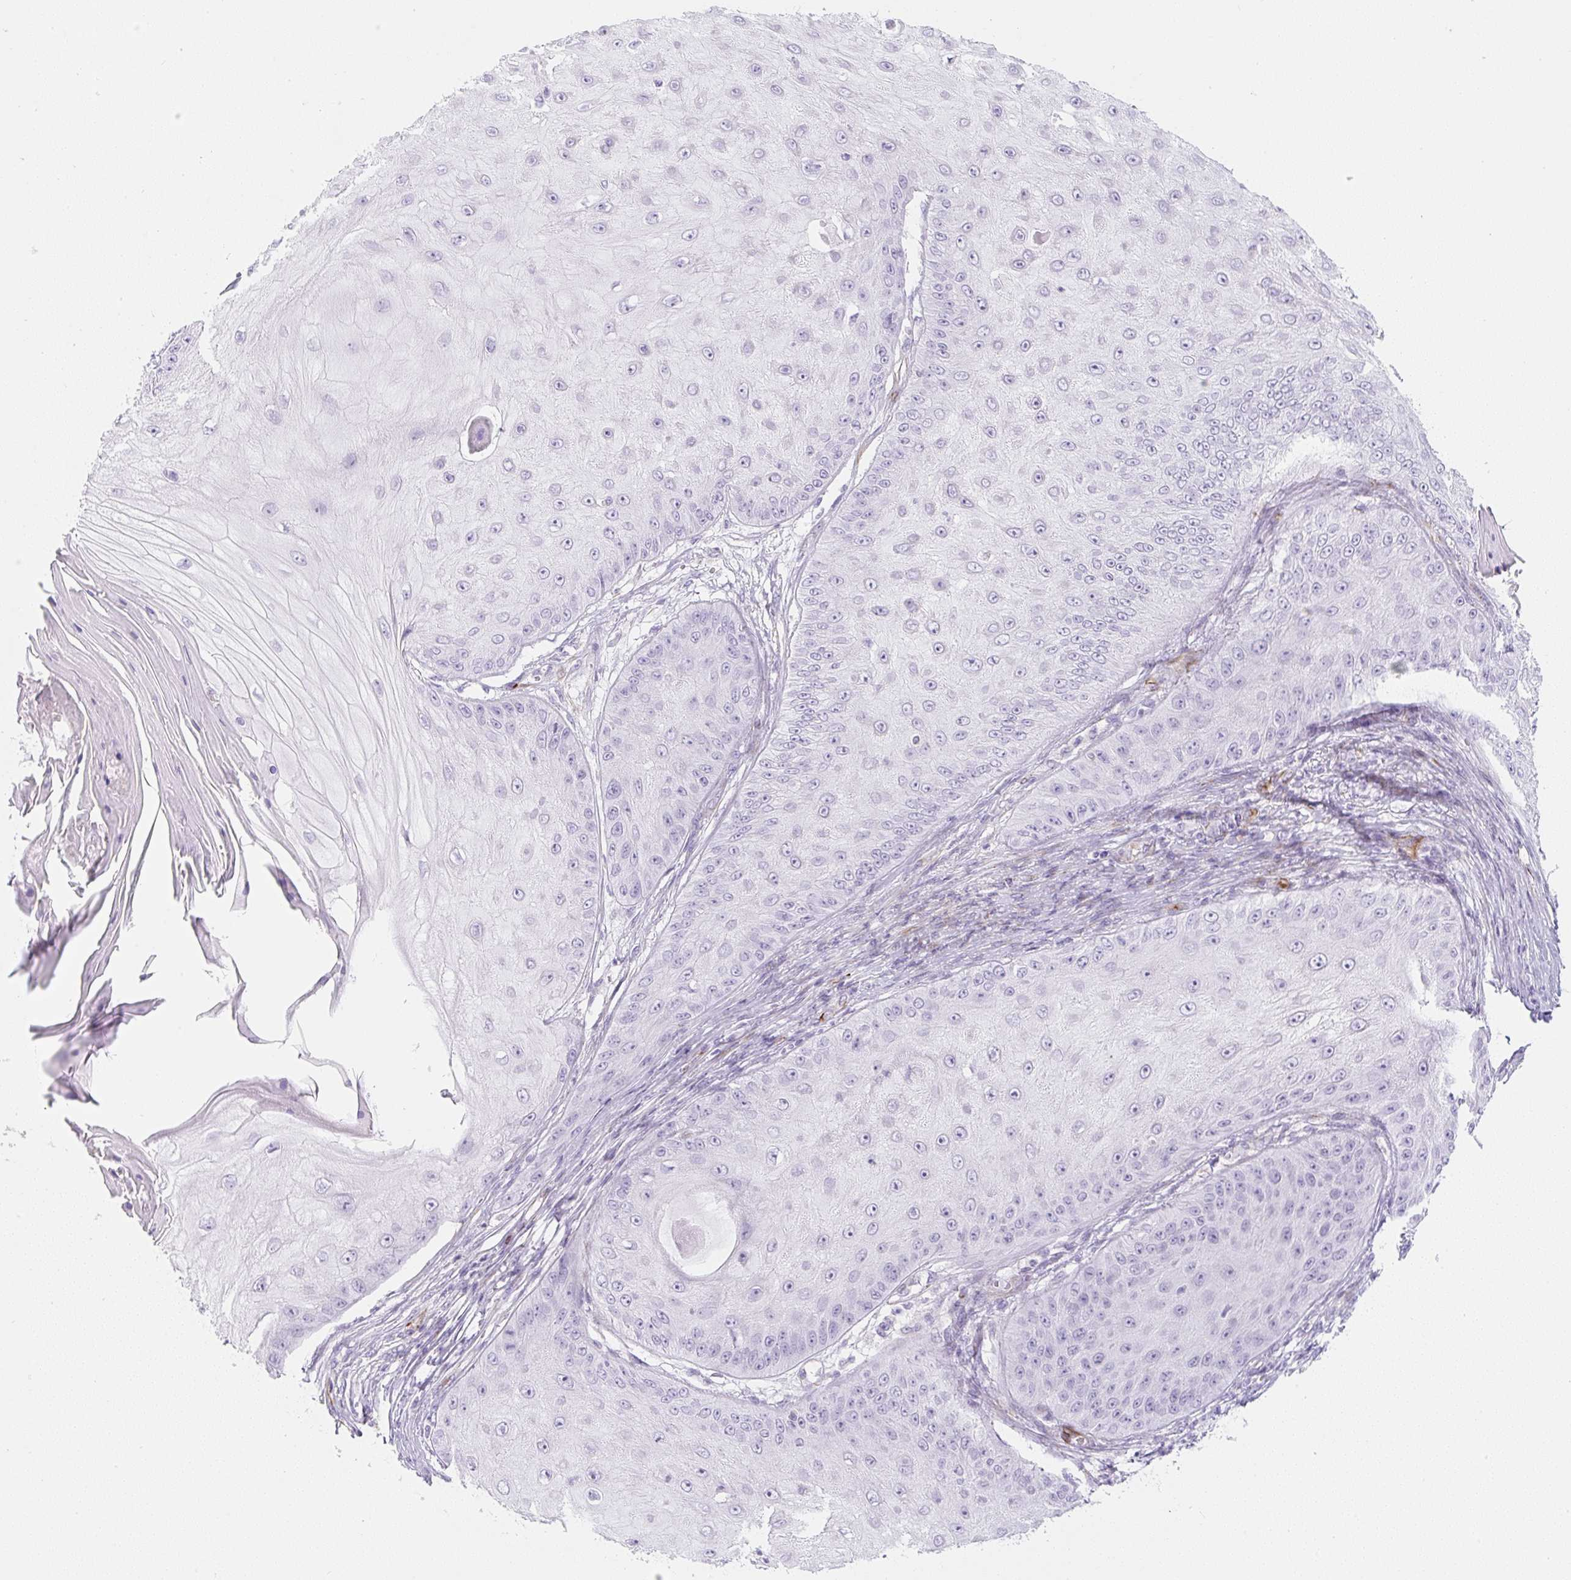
{"staining": {"intensity": "negative", "quantity": "none", "location": "none"}, "tissue": "skin cancer", "cell_type": "Tumor cells", "image_type": "cancer", "snomed": [{"axis": "morphology", "description": "Squamous cell carcinoma, NOS"}, {"axis": "topography", "description": "Skin"}], "caption": "This is an immunohistochemistry (IHC) histopathology image of skin squamous cell carcinoma. There is no expression in tumor cells.", "gene": "ZNF689", "patient": {"sex": "male", "age": 70}}